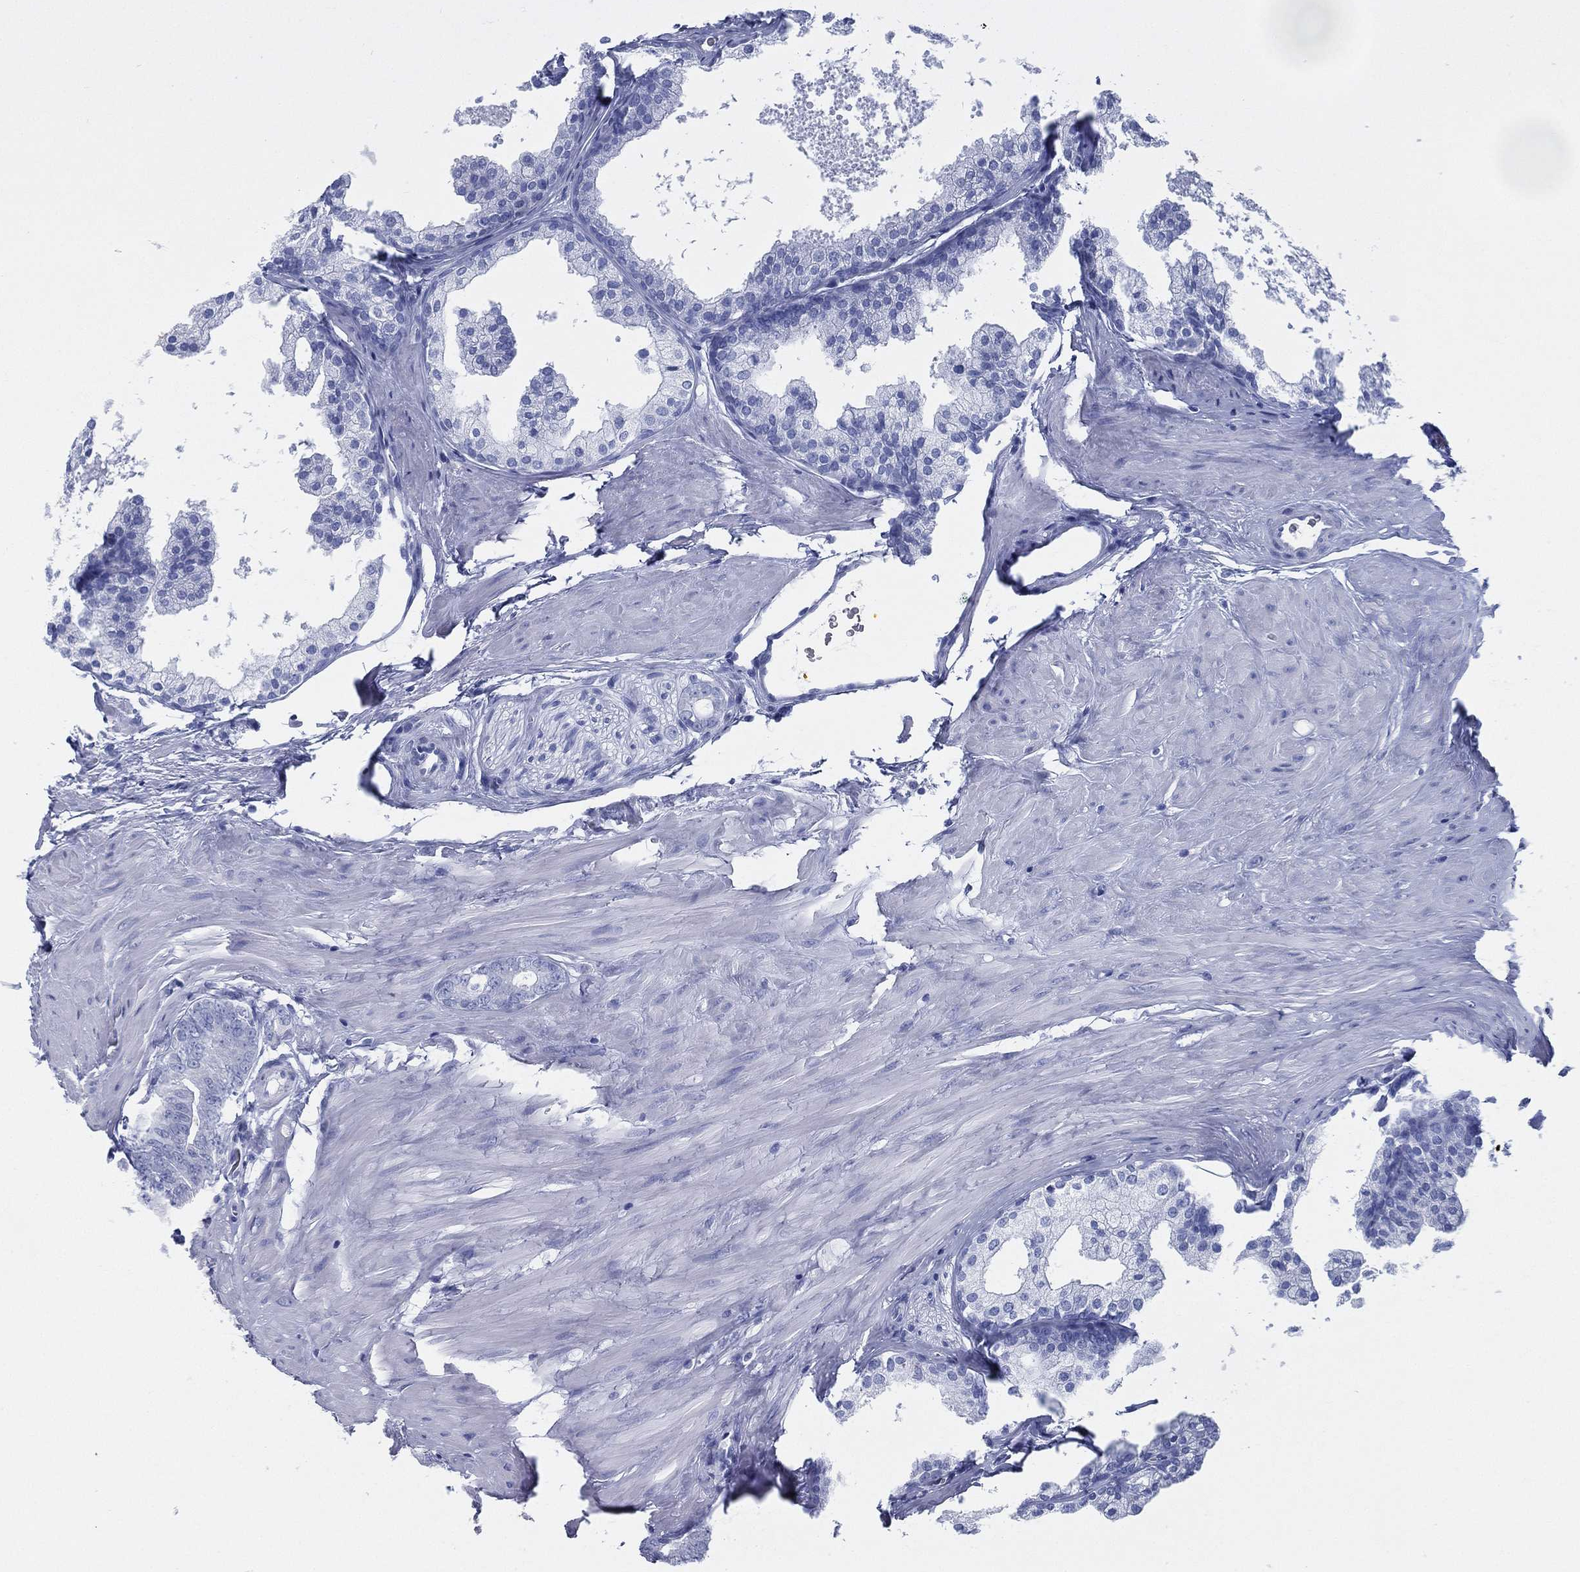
{"staining": {"intensity": "negative", "quantity": "none", "location": "none"}, "tissue": "prostate cancer", "cell_type": "Tumor cells", "image_type": "cancer", "snomed": [{"axis": "morphology", "description": "Adenocarcinoma, NOS"}, {"axis": "topography", "description": "Prostate"}], "caption": "Tumor cells show no significant protein expression in prostate adenocarcinoma. The staining was performed using DAB to visualize the protein expression in brown, while the nuclei were stained in blue with hematoxylin (Magnification: 20x).", "gene": "TMEM252", "patient": {"sex": "male", "age": 55}}